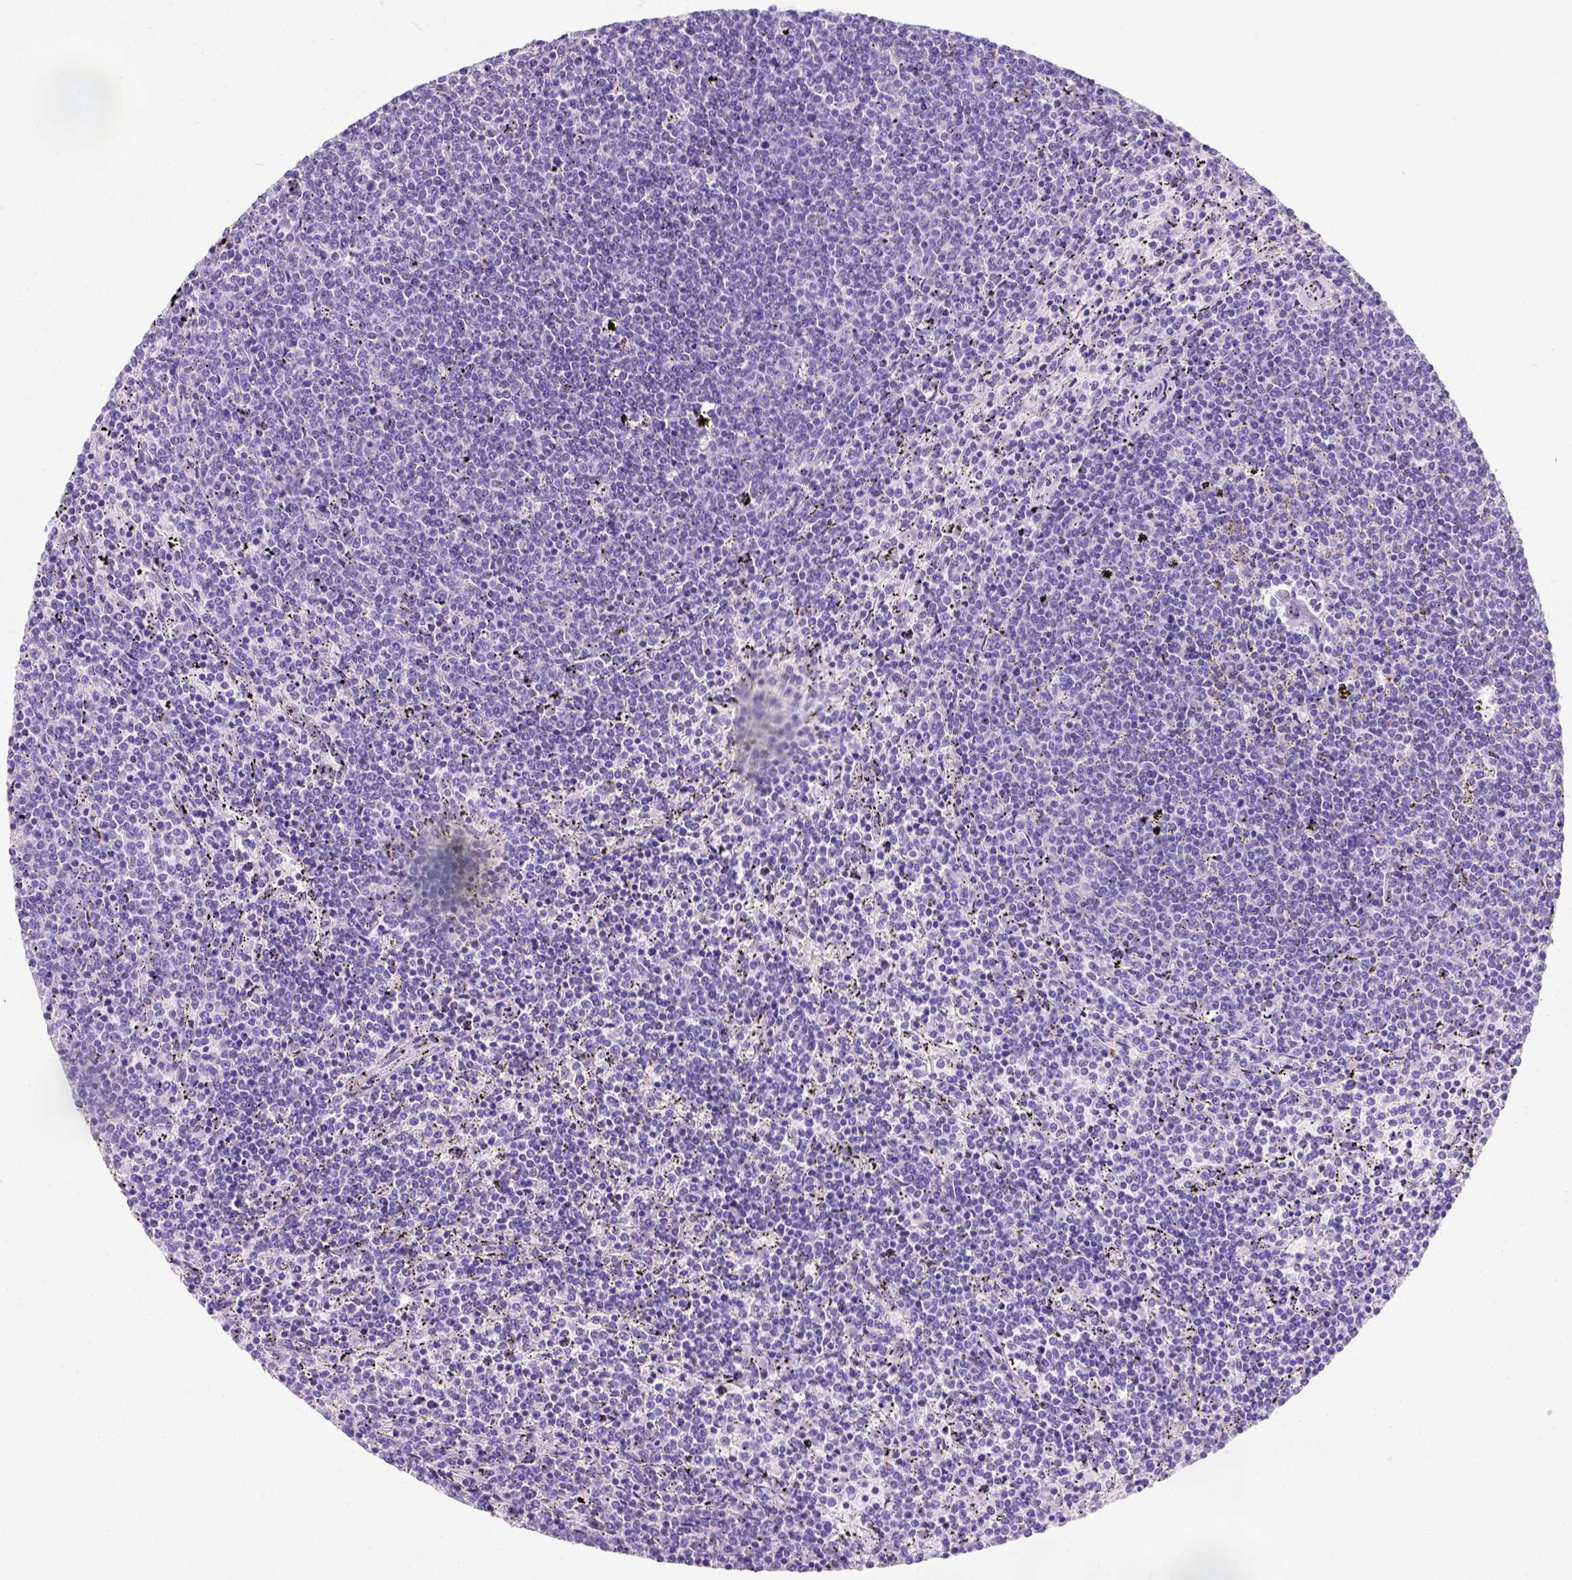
{"staining": {"intensity": "negative", "quantity": "none", "location": "none"}, "tissue": "lymphoma", "cell_type": "Tumor cells", "image_type": "cancer", "snomed": [{"axis": "morphology", "description": "Malignant lymphoma, non-Hodgkin's type, Low grade"}, {"axis": "topography", "description": "Spleen"}], "caption": "IHC histopathology image of malignant lymphoma, non-Hodgkin's type (low-grade) stained for a protein (brown), which shows no staining in tumor cells.", "gene": "PHF7", "patient": {"sex": "female", "age": 50}}